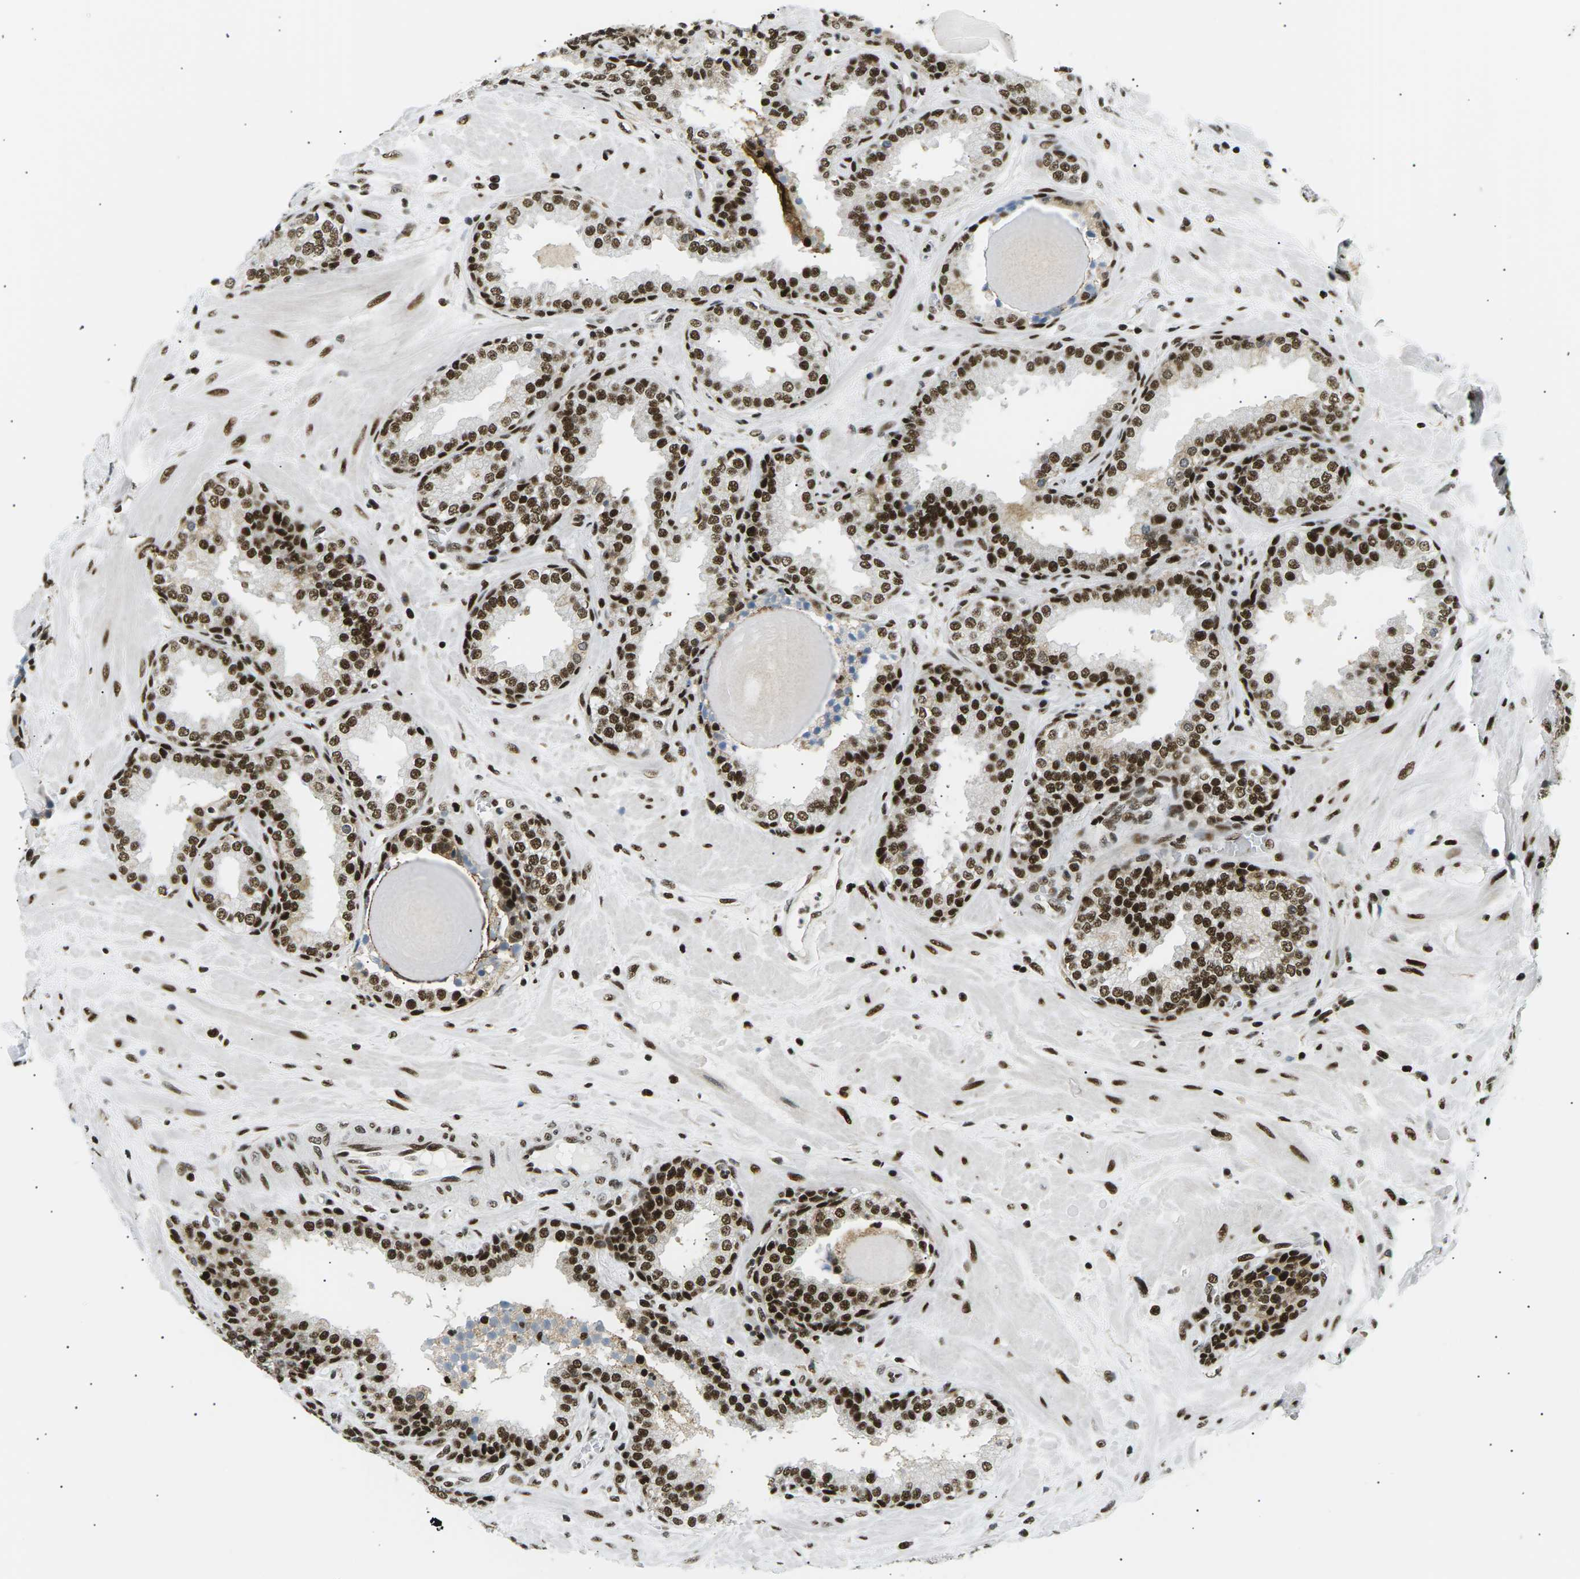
{"staining": {"intensity": "strong", "quantity": ">75%", "location": "nuclear"}, "tissue": "prostate", "cell_type": "Glandular cells", "image_type": "normal", "snomed": [{"axis": "morphology", "description": "Normal tissue, NOS"}, {"axis": "topography", "description": "Prostate"}], "caption": "Unremarkable prostate reveals strong nuclear expression in approximately >75% of glandular cells, visualized by immunohistochemistry. Using DAB (3,3'-diaminobenzidine) (brown) and hematoxylin (blue) stains, captured at high magnification using brightfield microscopy.", "gene": "RPA2", "patient": {"sex": "male", "age": 51}}